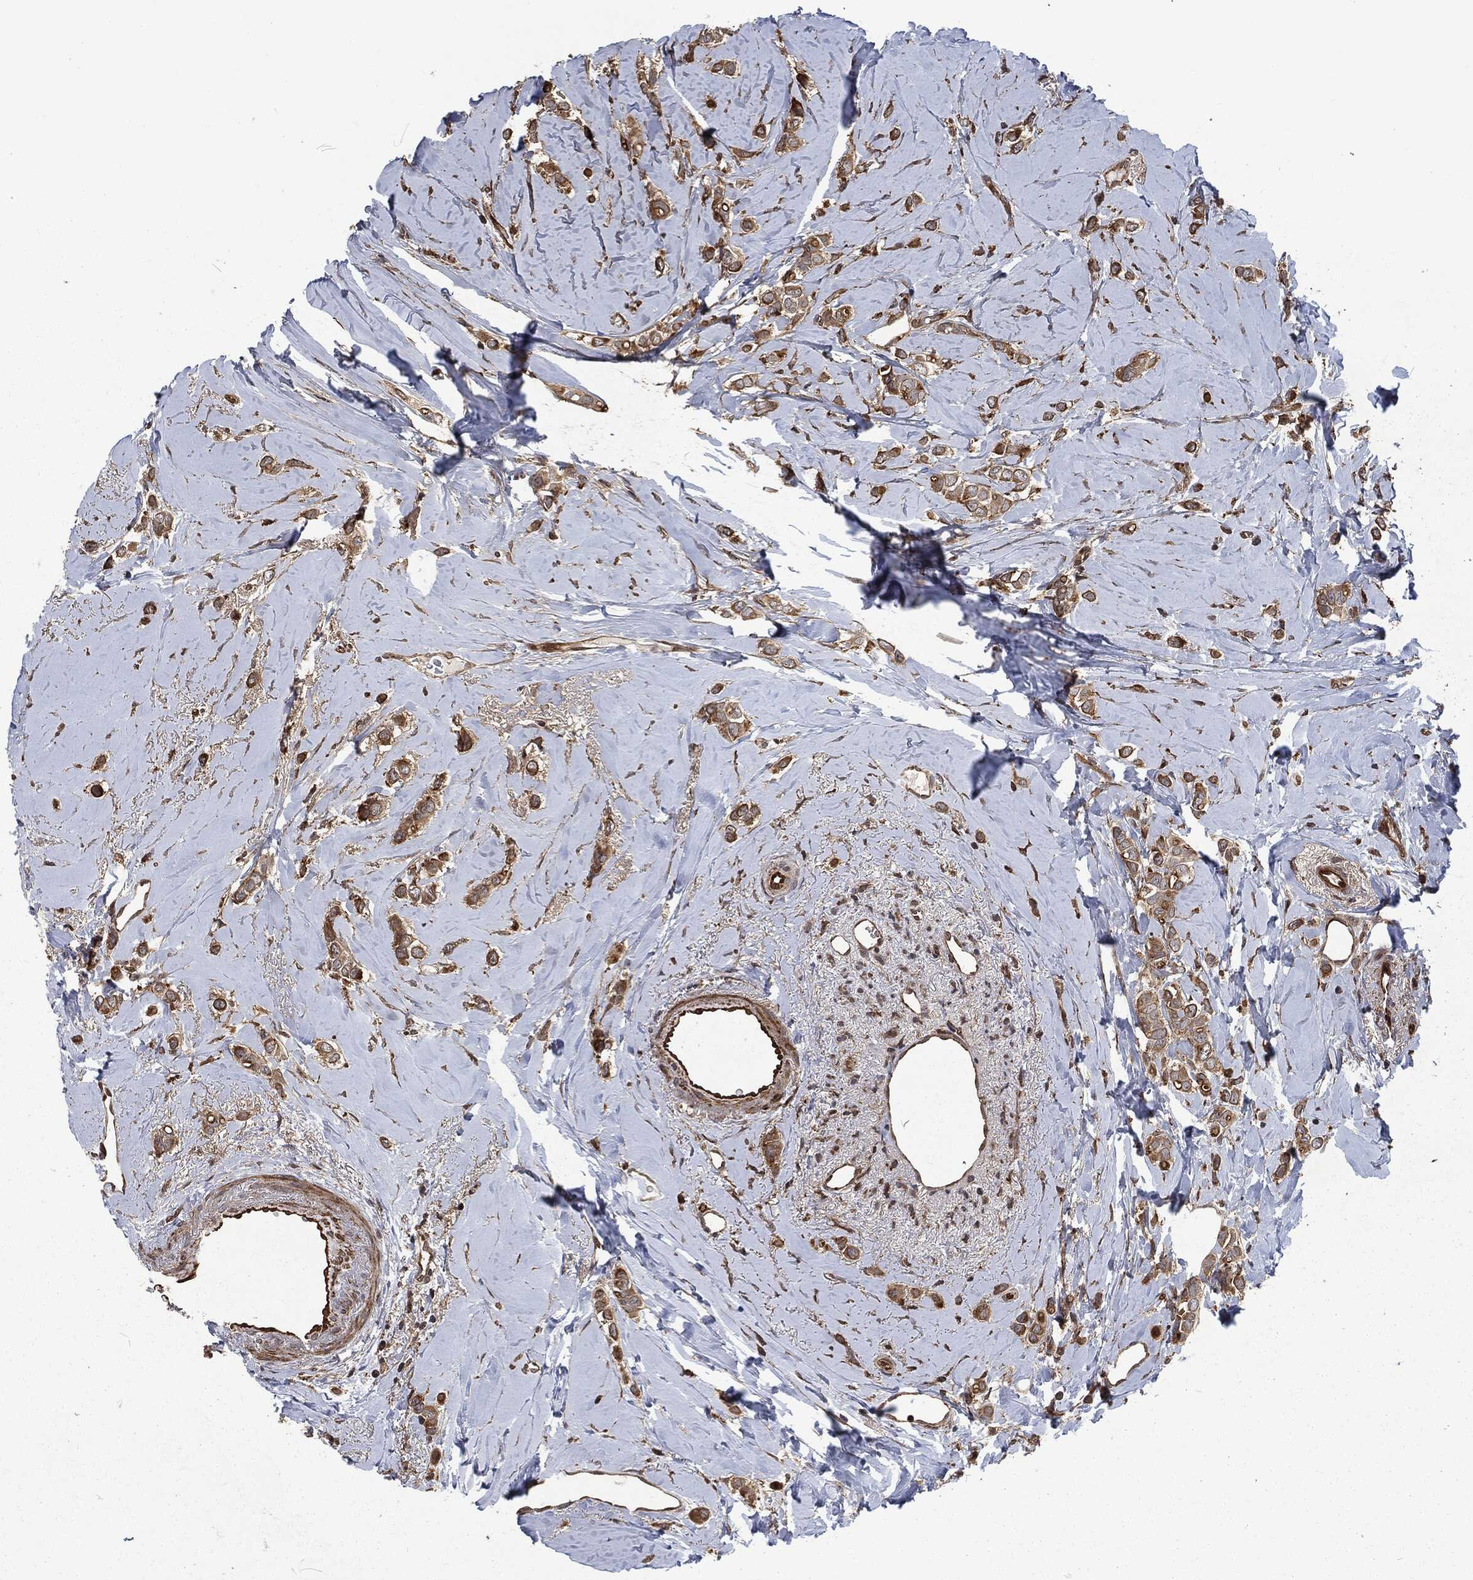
{"staining": {"intensity": "weak", "quantity": ">75%", "location": "cytoplasmic/membranous"}, "tissue": "breast cancer", "cell_type": "Tumor cells", "image_type": "cancer", "snomed": [{"axis": "morphology", "description": "Lobular carcinoma"}, {"axis": "topography", "description": "Breast"}], "caption": "Immunohistochemistry (IHC) (DAB) staining of lobular carcinoma (breast) demonstrates weak cytoplasmic/membranous protein positivity in about >75% of tumor cells.", "gene": "CMPK2", "patient": {"sex": "female", "age": 66}}